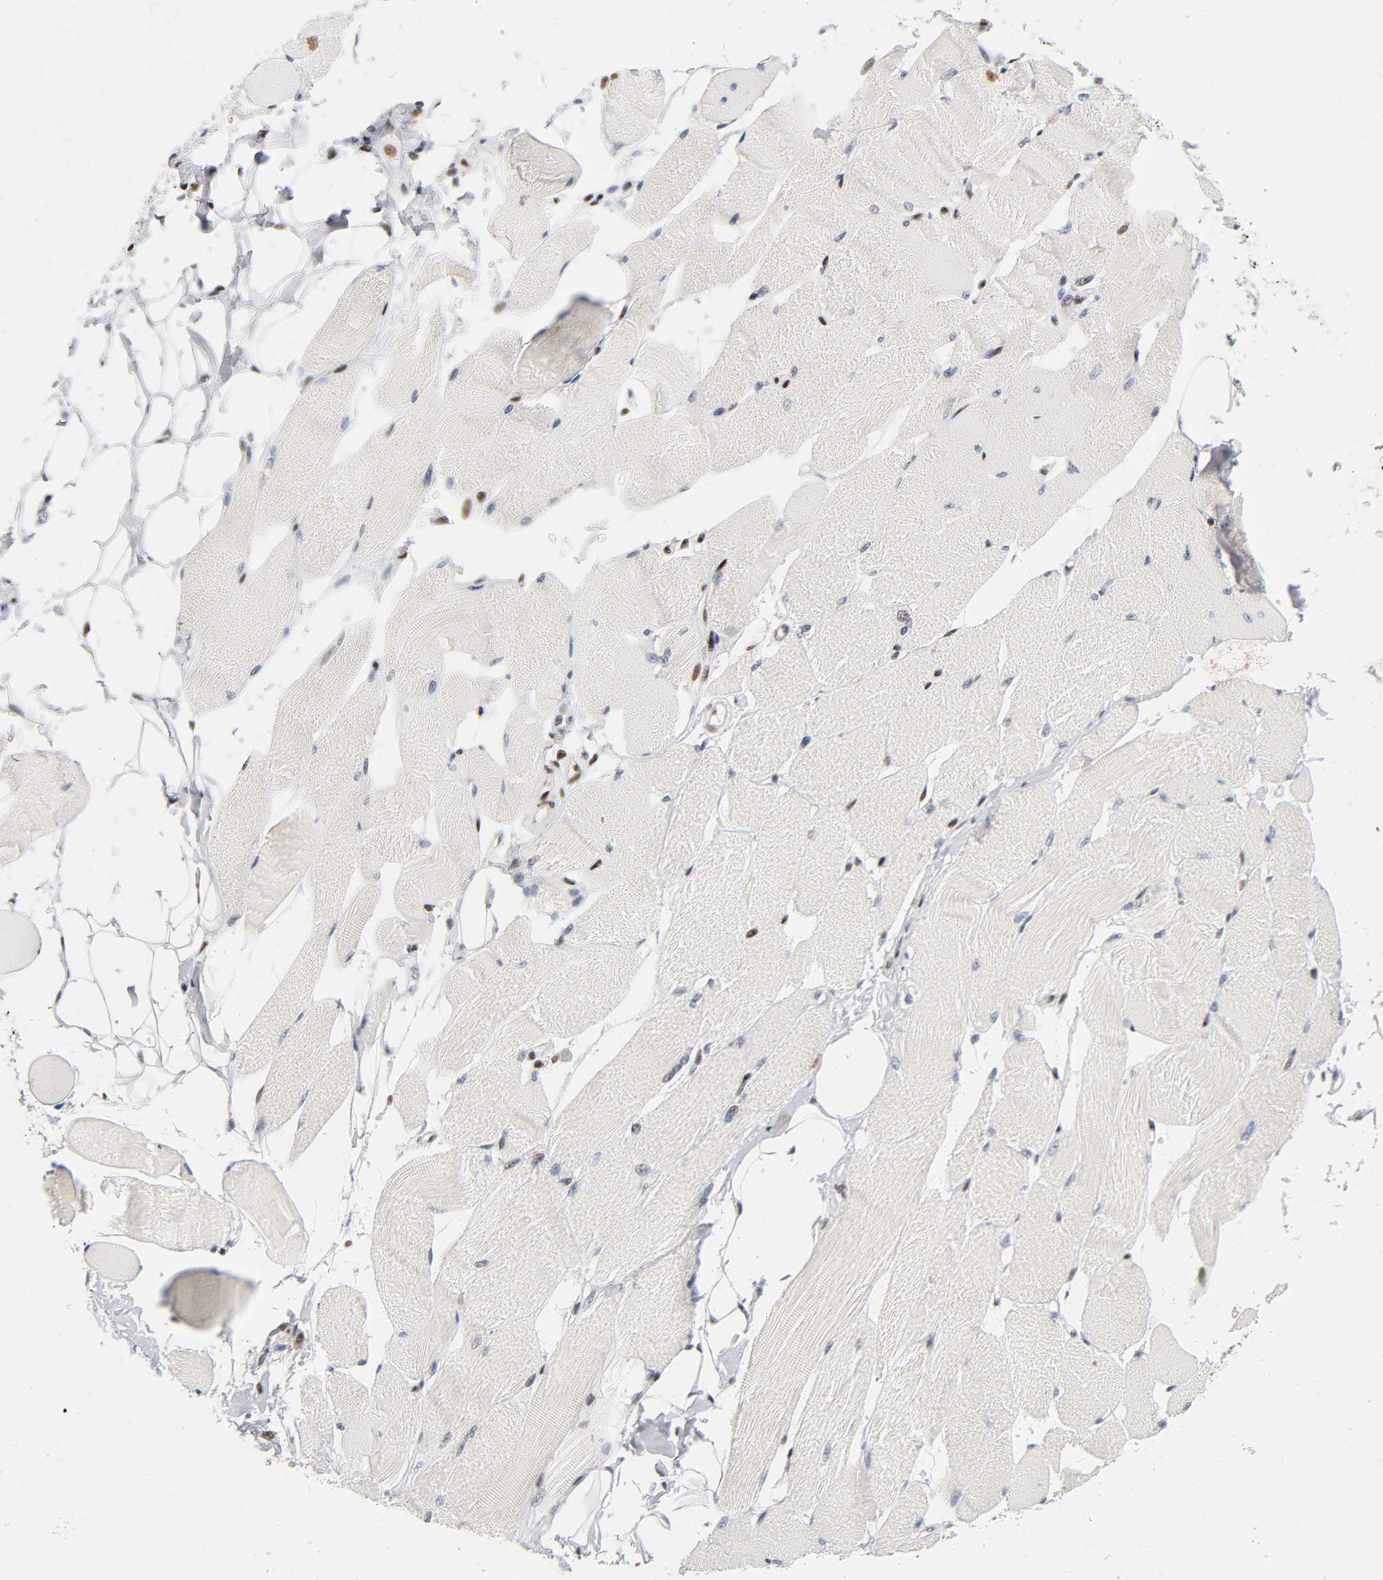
{"staining": {"intensity": "moderate", "quantity": "<25%", "location": "nuclear"}, "tissue": "skeletal muscle", "cell_type": "Myocytes", "image_type": "normal", "snomed": [{"axis": "morphology", "description": "Normal tissue, NOS"}, {"axis": "topography", "description": "Skeletal muscle"}, {"axis": "topography", "description": "Peripheral nerve tissue"}], "caption": "The immunohistochemical stain labels moderate nuclear expression in myocytes of normal skeletal muscle. Immunohistochemistry stains the protein of interest in brown and the nuclei are stained blue.", "gene": "SP3", "patient": {"sex": "female", "age": 84}}